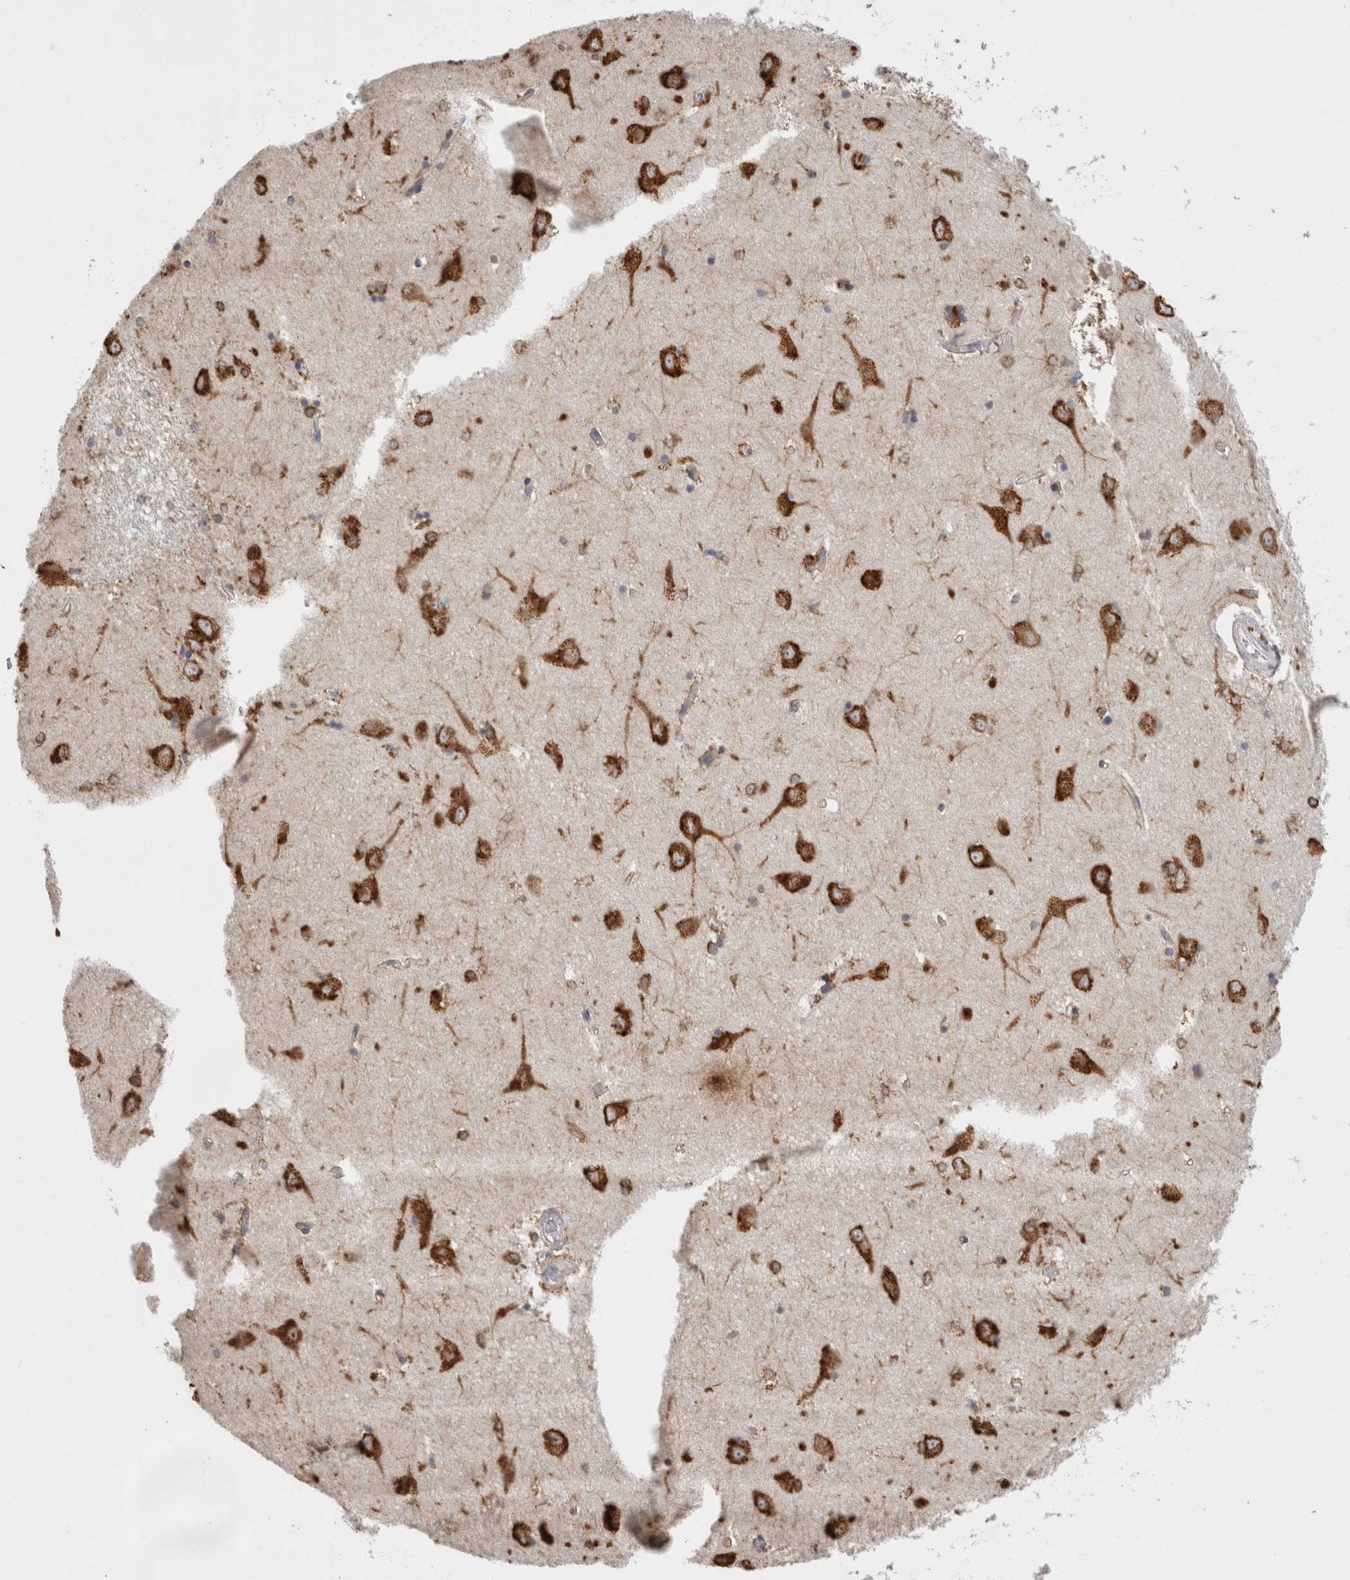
{"staining": {"intensity": "moderate", "quantity": "25%-75%", "location": "cytoplasmic/membranous"}, "tissue": "hippocampus", "cell_type": "Glial cells", "image_type": "normal", "snomed": [{"axis": "morphology", "description": "Normal tissue, NOS"}, {"axis": "topography", "description": "Hippocampus"}], "caption": "Immunohistochemistry (IHC) of benign human hippocampus displays medium levels of moderate cytoplasmic/membranous expression in approximately 25%-75% of glial cells. (brown staining indicates protein expression, while blue staining denotes nuclei).", "gene": "LRPAP1", "patient": {"sex": "male", "age": 45}}